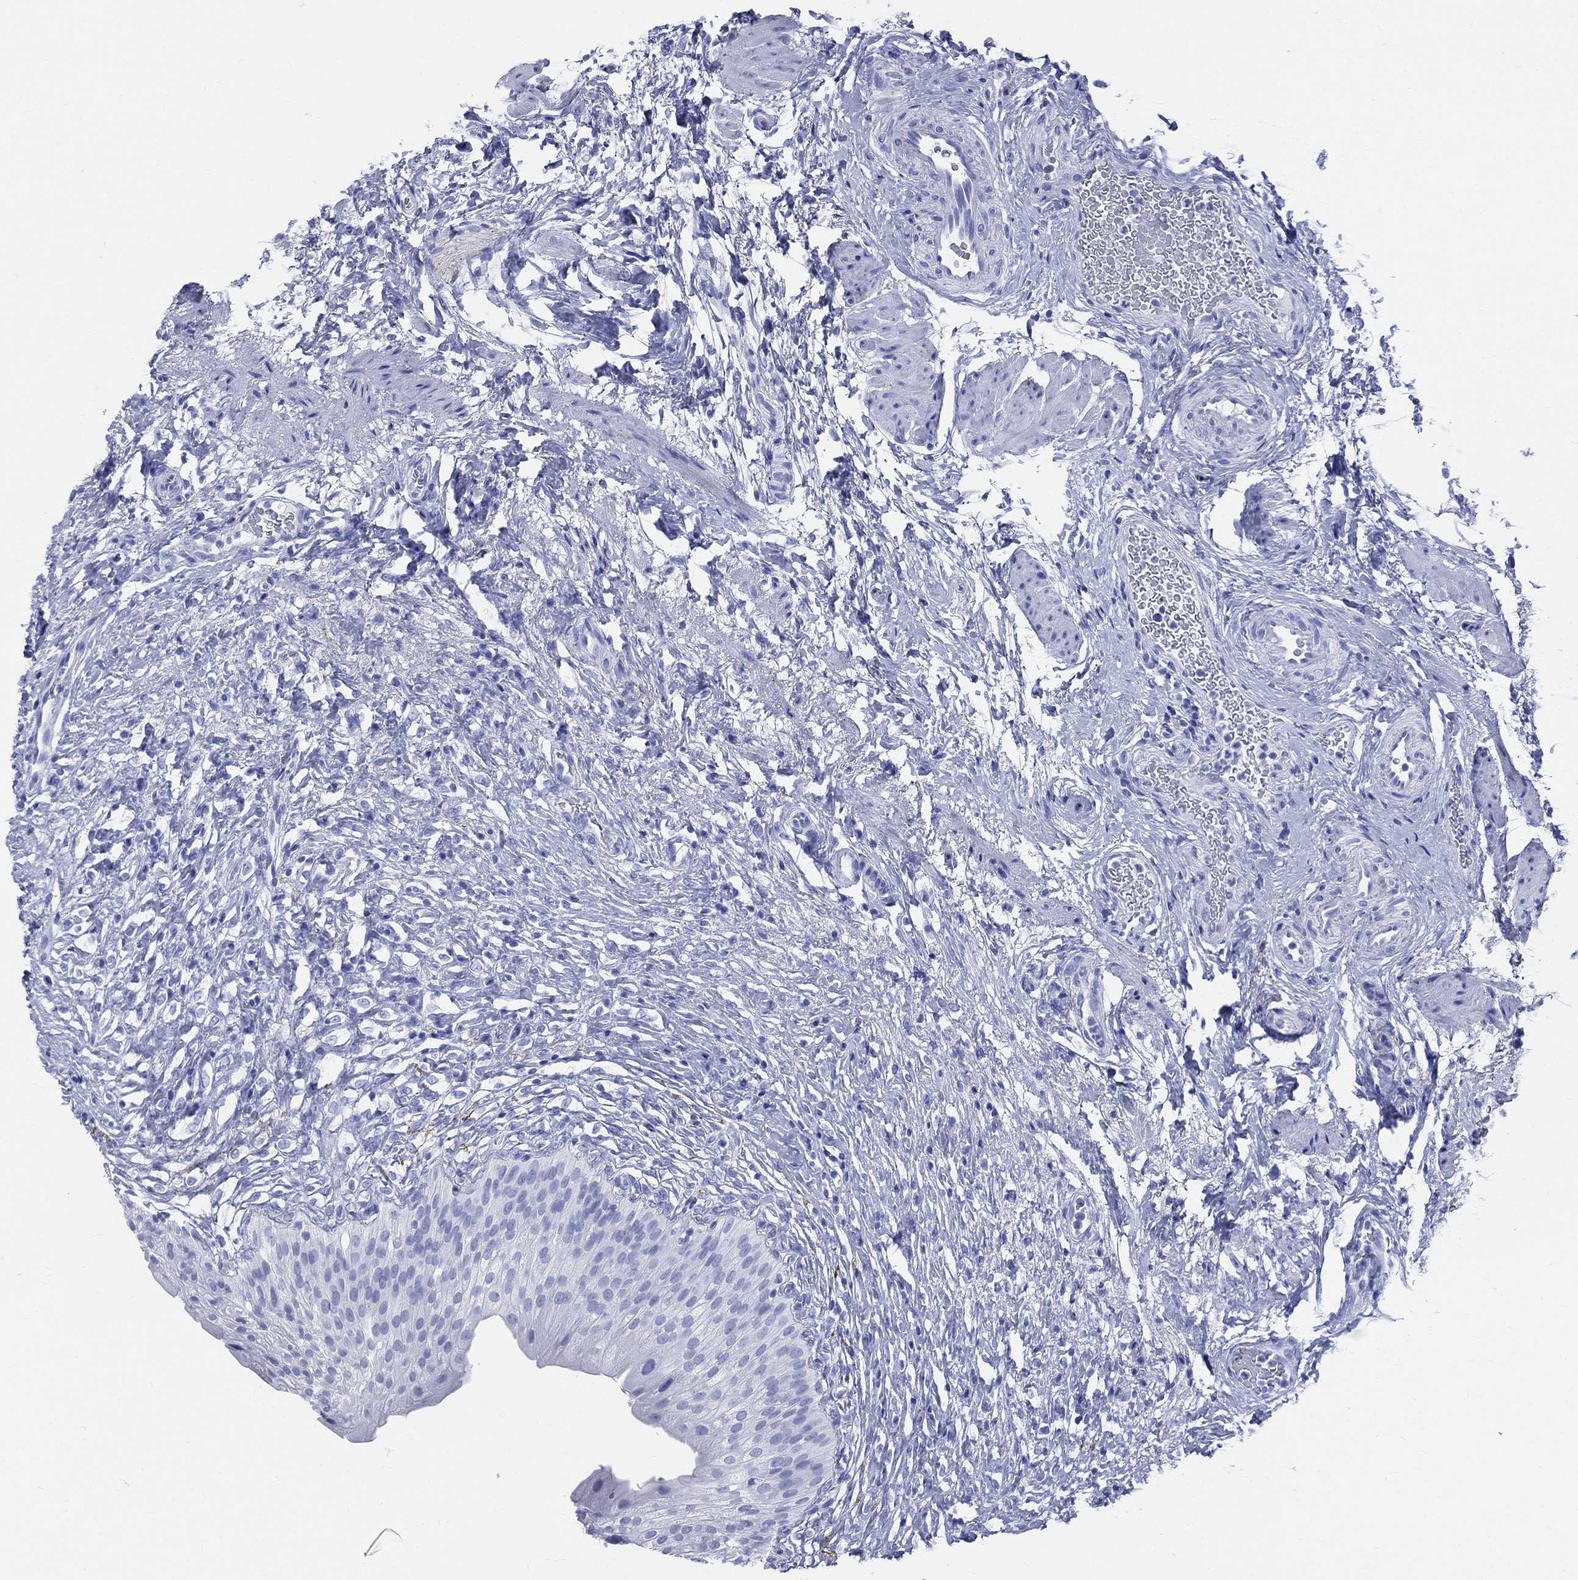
{"staining": {"intensity": "negative", "quantity": "none", "location": "none"}, "tissue": "urinary bladder", "cell_type": "Urothelial cells", "image_type": "normal", "snomed": [{"axis": "morphology", "description": "Normal tissue, NOS"}, {"axis": "topography", "description": "Urinary bladder"}], "caption": "Immunohistochemistry of normal urinary bladder displays no expression in urothelial cells. (DAB (3,3'-diaminobenzidine) IHC with hematoxylin counter stain).", "gene": "SYP", "patient": {"sex": "male", "age": 46}}